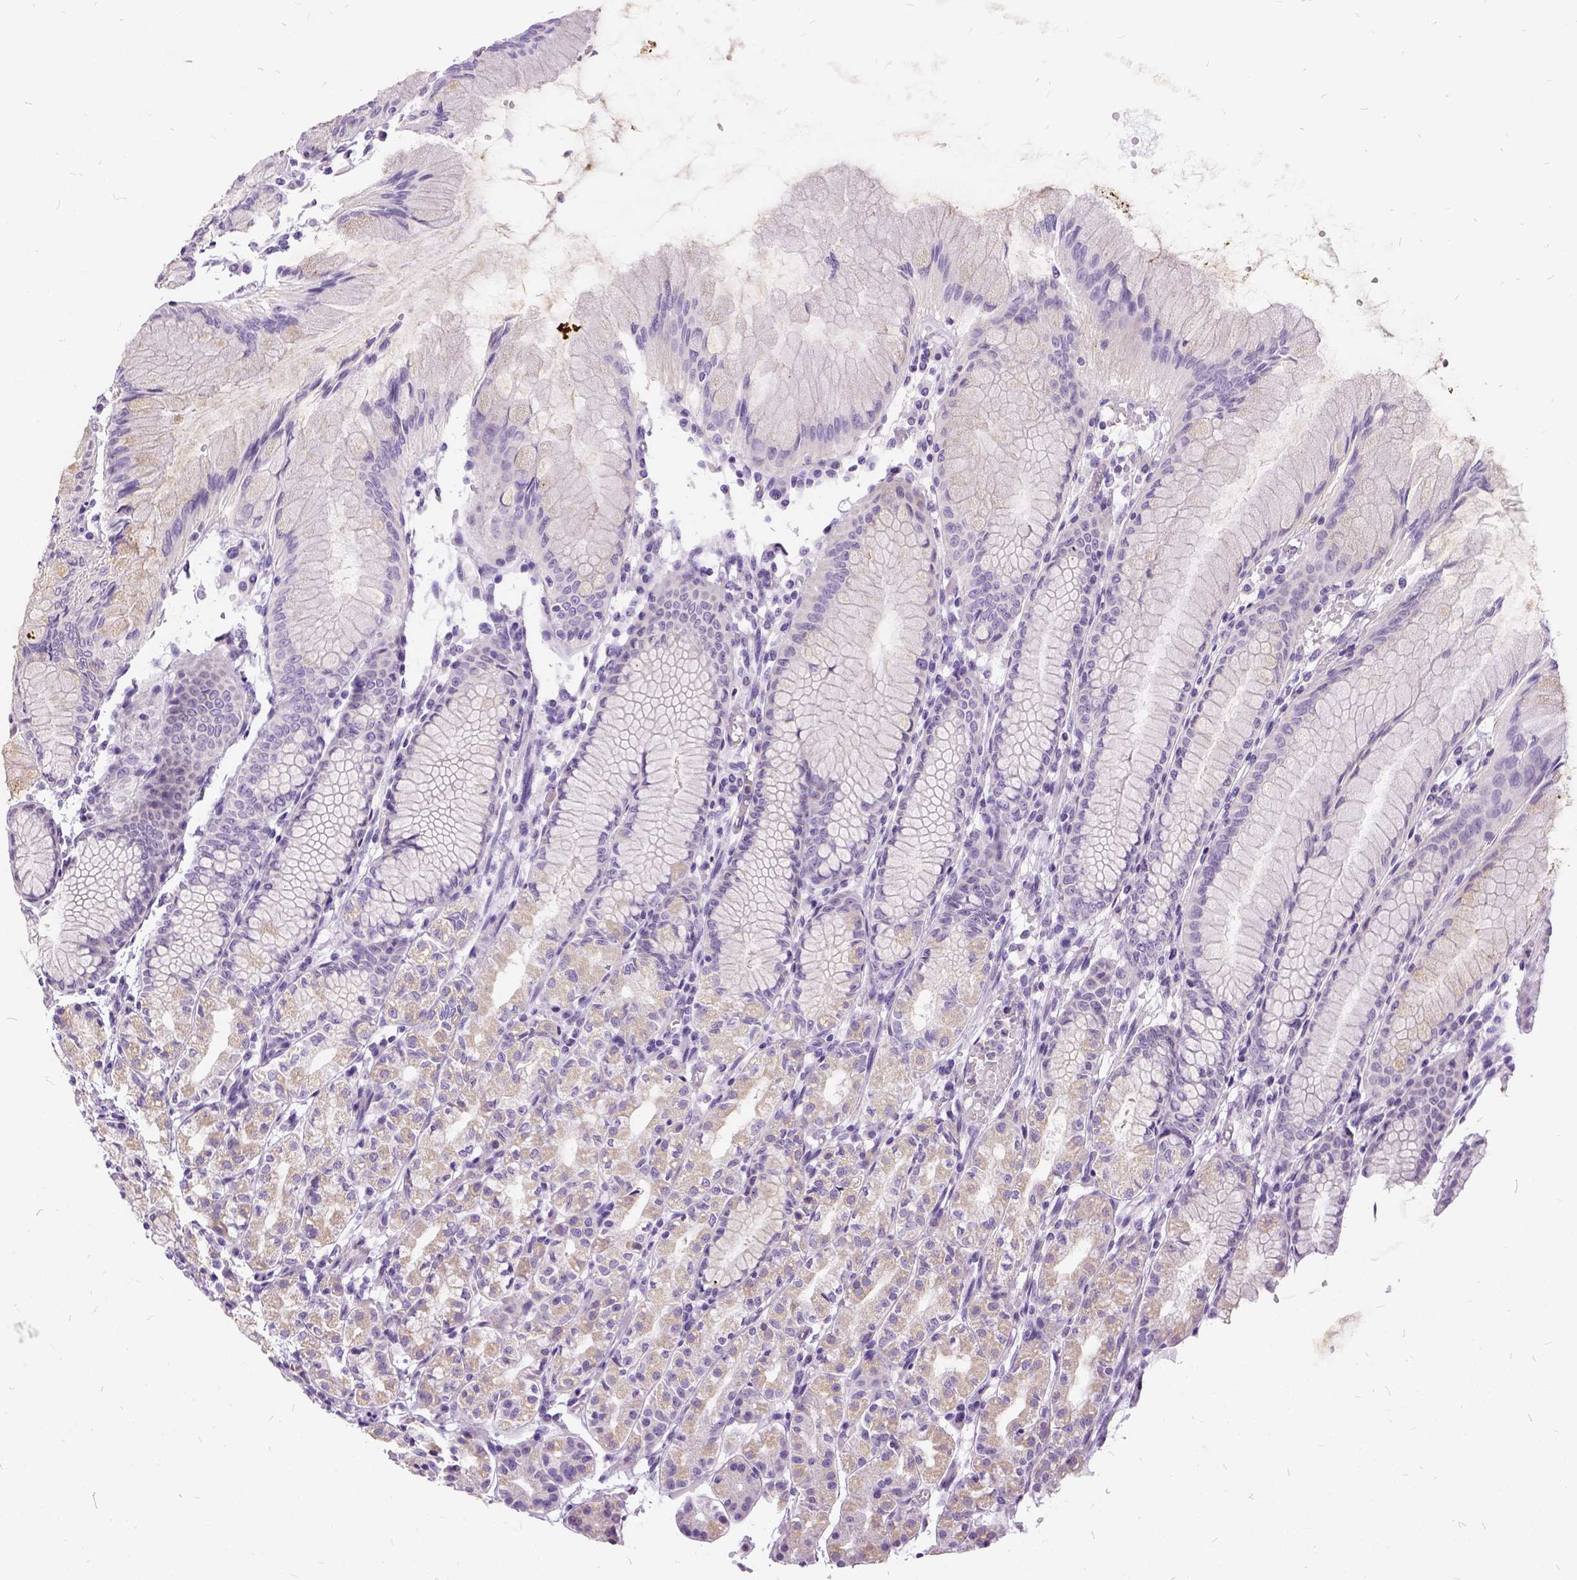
{"staining": {"intensity": "weak", "quantity": "25%-75%", "location": "cytoplasmic/membranous"}, "tissue": "stomach", "cell_type": "Glandular cells", "image_type": "normal", "snomed": [{"axis": "morphology", "description": "Normal tissue, NOS"}, {"axis": "topography", "description": "Stomach"}], "caption": "An immunohistochemistry (IHC) image of normal tissue is shown. Protein staining in brown highlights weak cytoplasmic/membranous positivity in stomach within glandular cells. Using DAB (brown) and hematoxylin (blue) stains, captured at high magnification using brightfield microscopy.", "gene": "FDX1", "patient": {"sex": "female", "age": 57}}